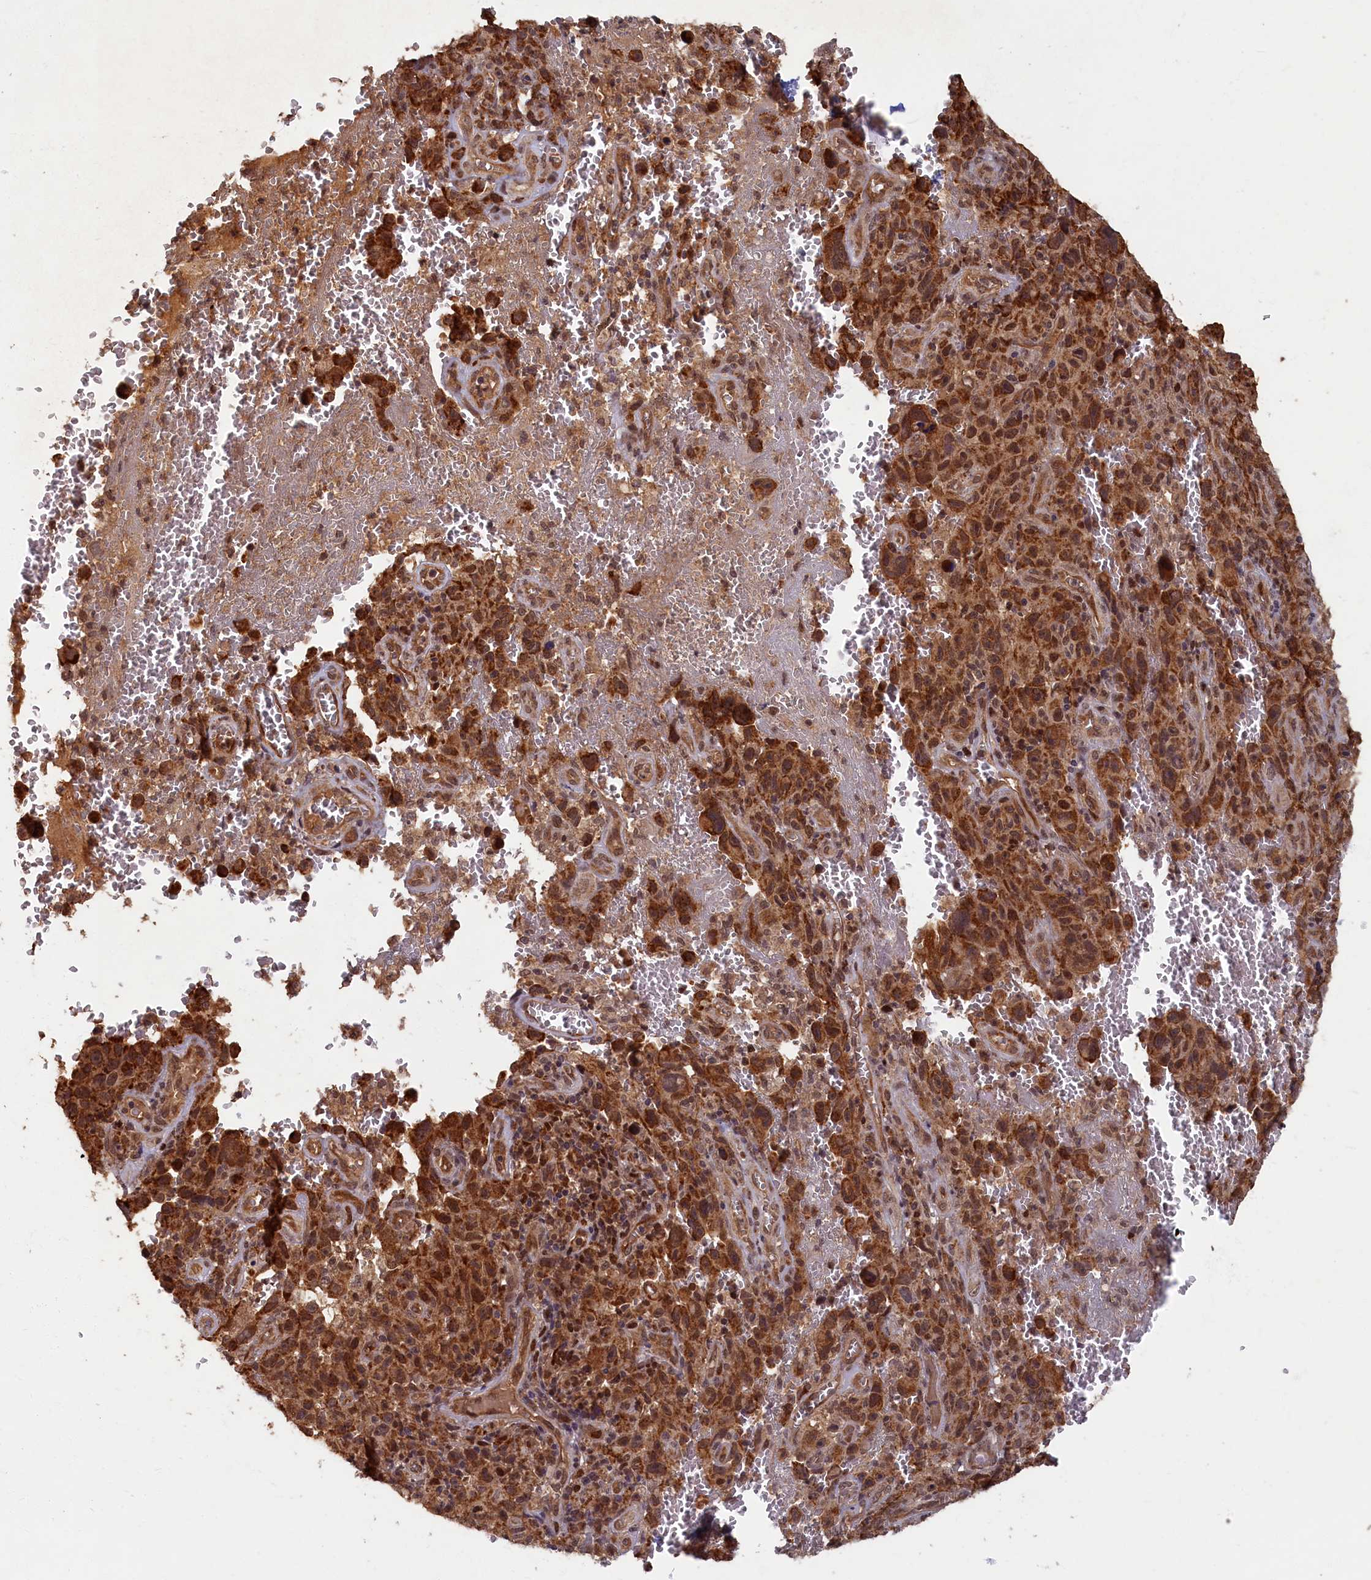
{"staining": {"intensity": "strong", "quantity": ">75%", "location": "cytoplasmic/membranous"}, "tissue": "melanoma", "cell_type": "Tumor cells", "image_type": "cancer", "snomed": [{"axis": "morphology", "description": "Malignant melanoma, NOS"}, {"axis": "topography", "description": "Skin"}], "caption": "The immunohistochemical stain shows strong cytoplasmic/membranous staining in tumor cells of malignant melanoma tissue.", "gene": "BRCA1", "patient": {"sex": "female", "age": 82}}